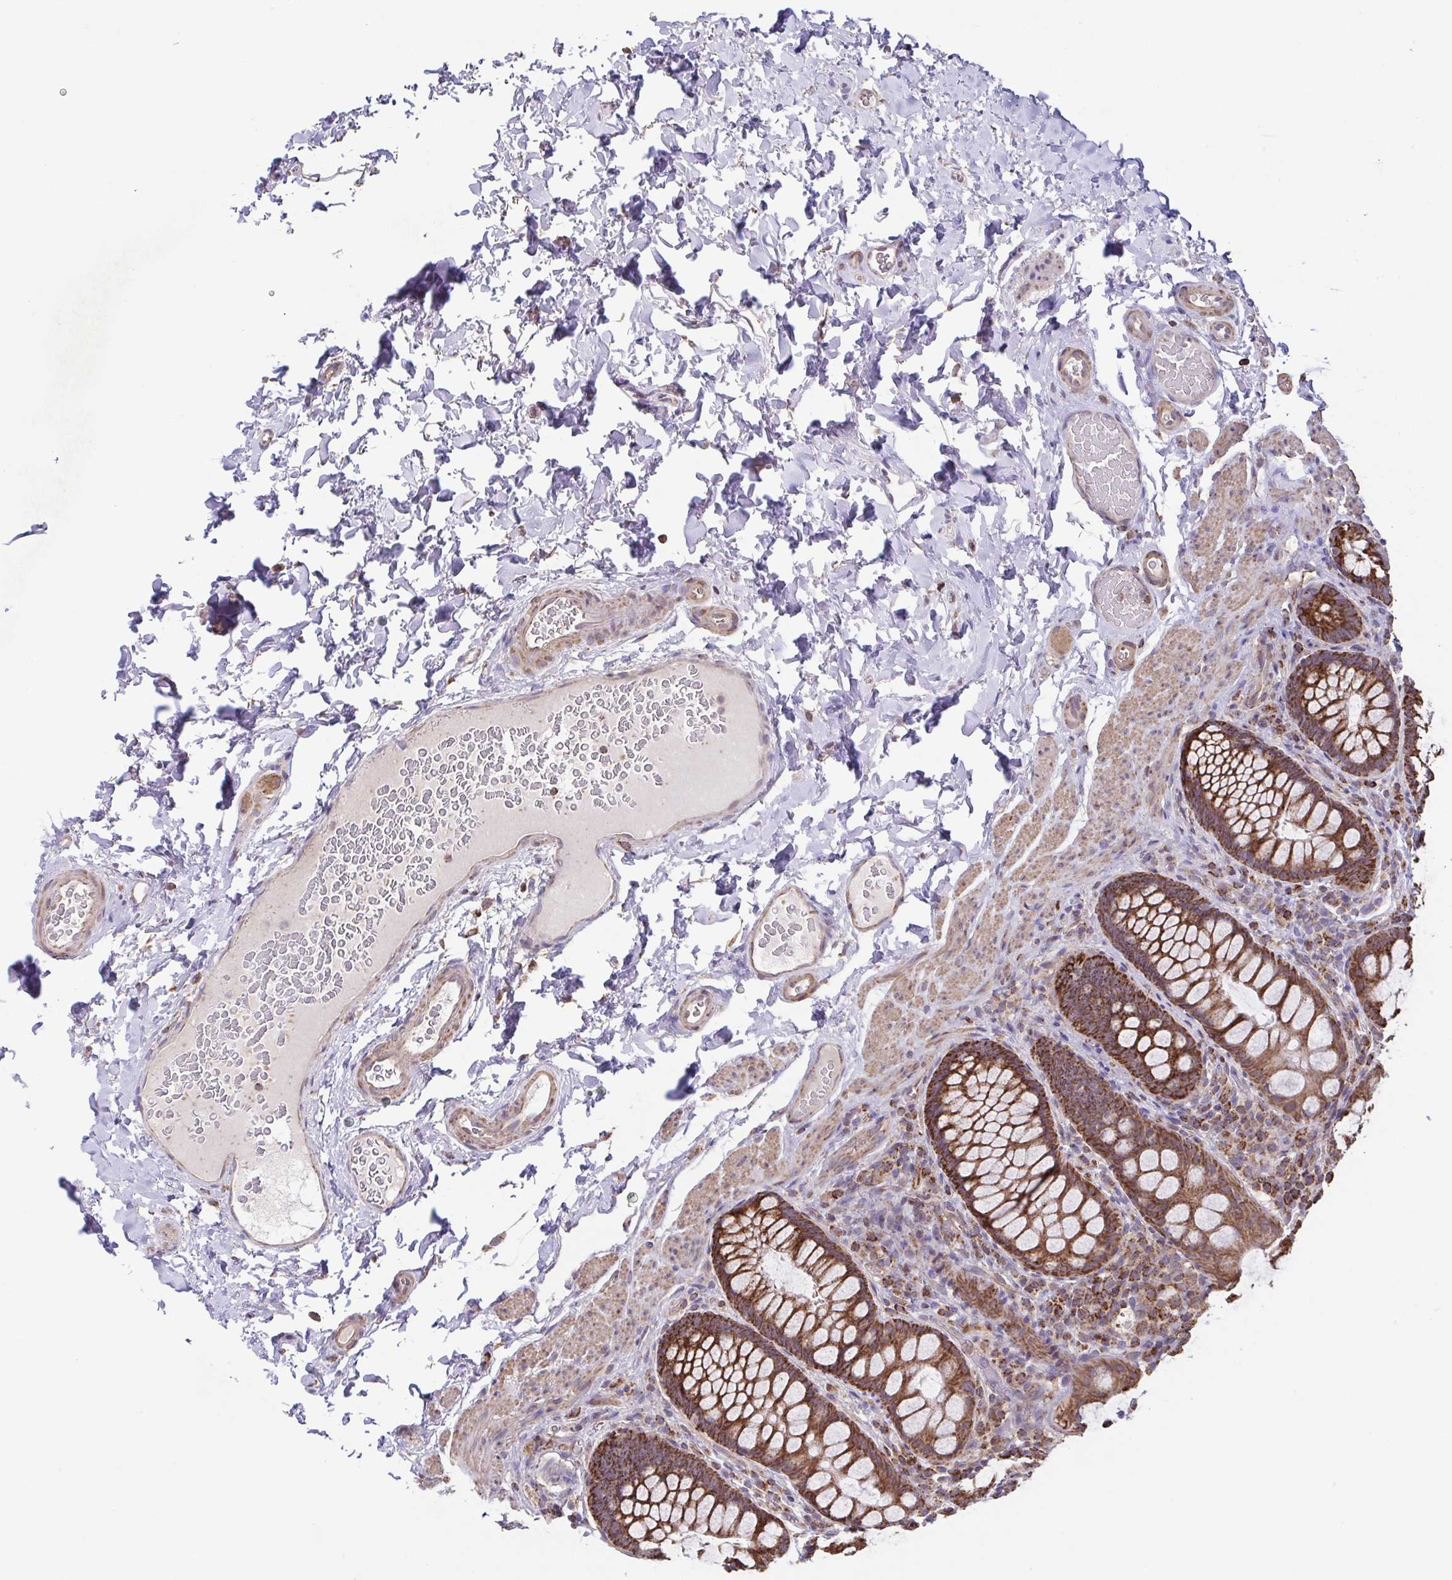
{"staining": {"intensity": "strong", "quantity": ">75%", "location": "cytoplasmic/membranous"}, "tissue": "rectum", "cell_type": "Glandular cells", "image_type": "normal", "snomed": [{"axis": "morphology", "description": "Normal tissue, NOS"}, {"axis": "topography", "description": "Rectum"}], "caption": "An image showing strong cytoplasmic/membranous staining in approximately >75% of glandular cells in unremarkable rectum, as visualized by brown immunohistochemical staining.", "gene": "DIP2B", "patient": {"sex": "female", "age": 69}}